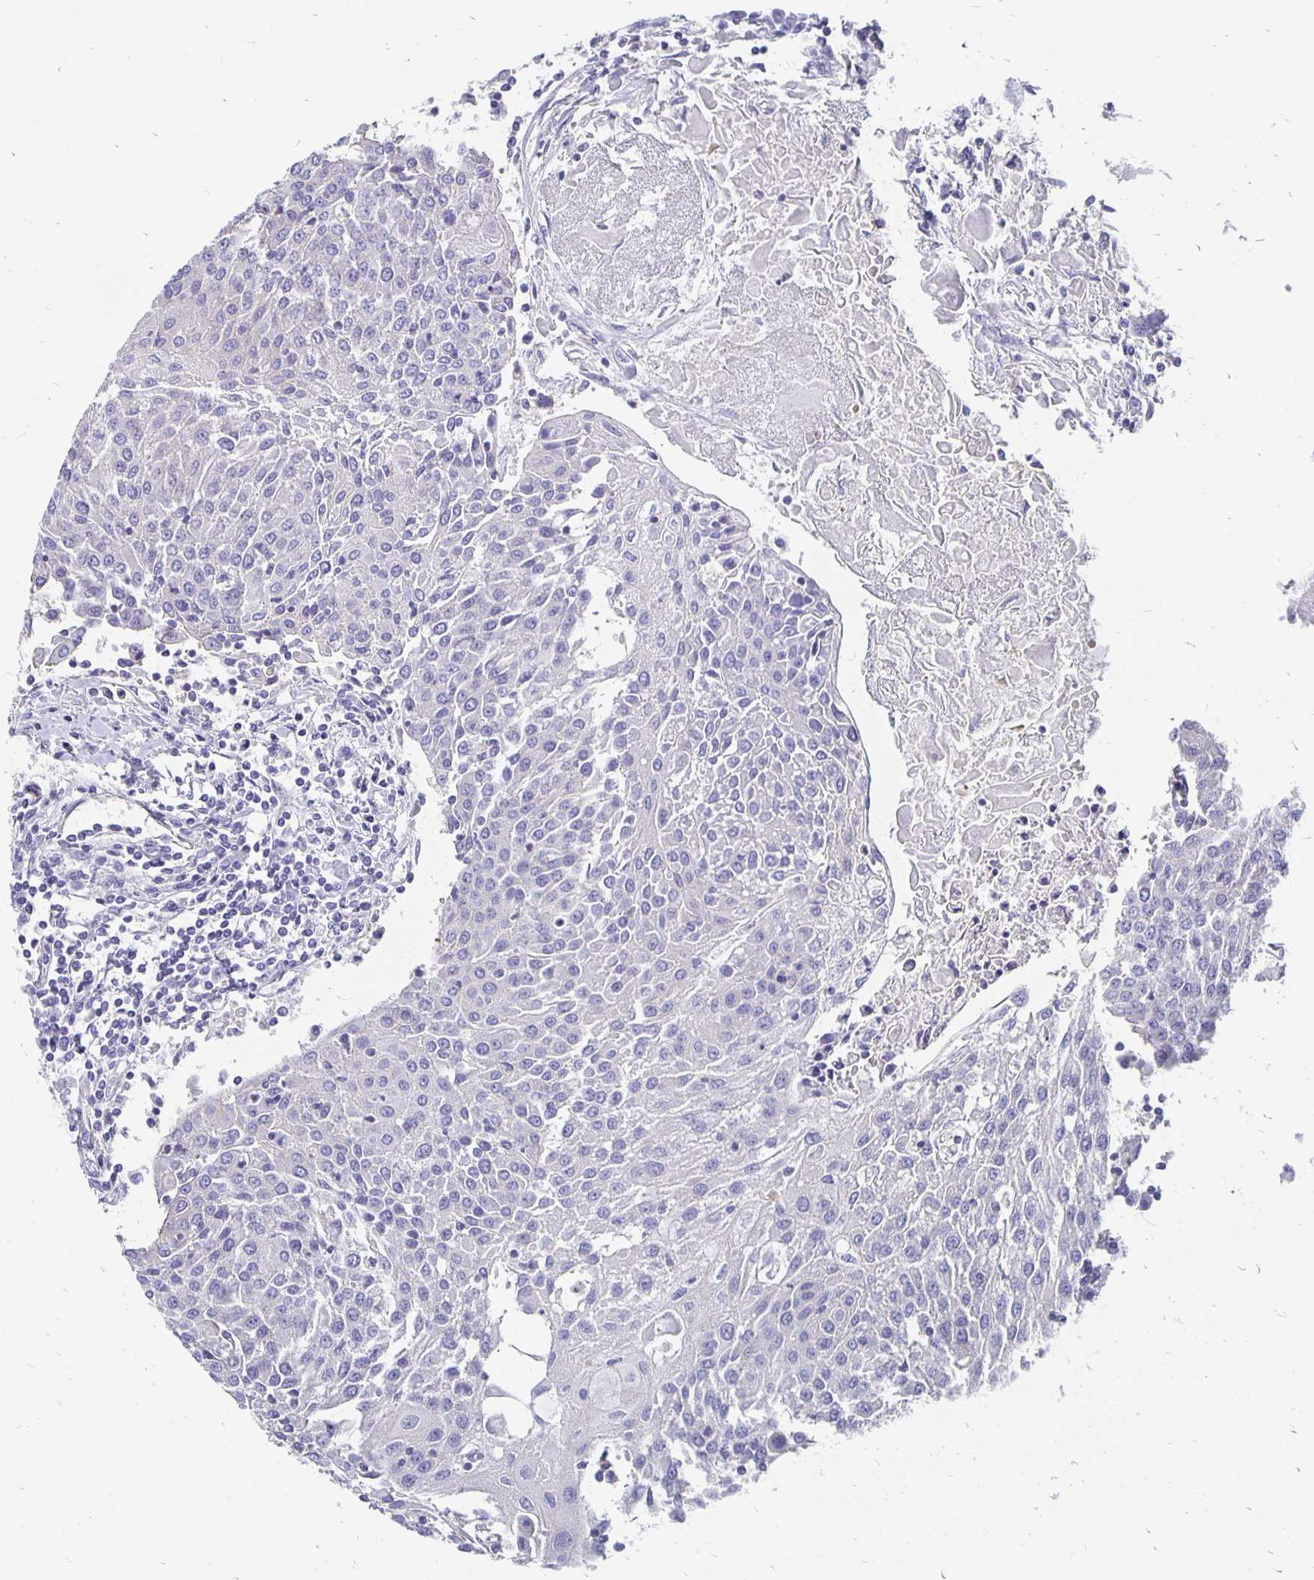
{"staining": {"intensity": "negative", "quantity": "none", "location": "none"}, "tissue": "urothelial cancer", "cell_type": "Tumor cells", "image_type": "cancer", "snomed": [{"axis": "morphology", "description": "Urothelial carcinoma, High grade"}, {"axis": "topography", "description": "Urinary bladder"}], "caption": "The photomicrograph reveals no staining of tumor cells in urothelial cancer.", "gene": "APOB", "patient": {"sex": "female", "age": 85}}